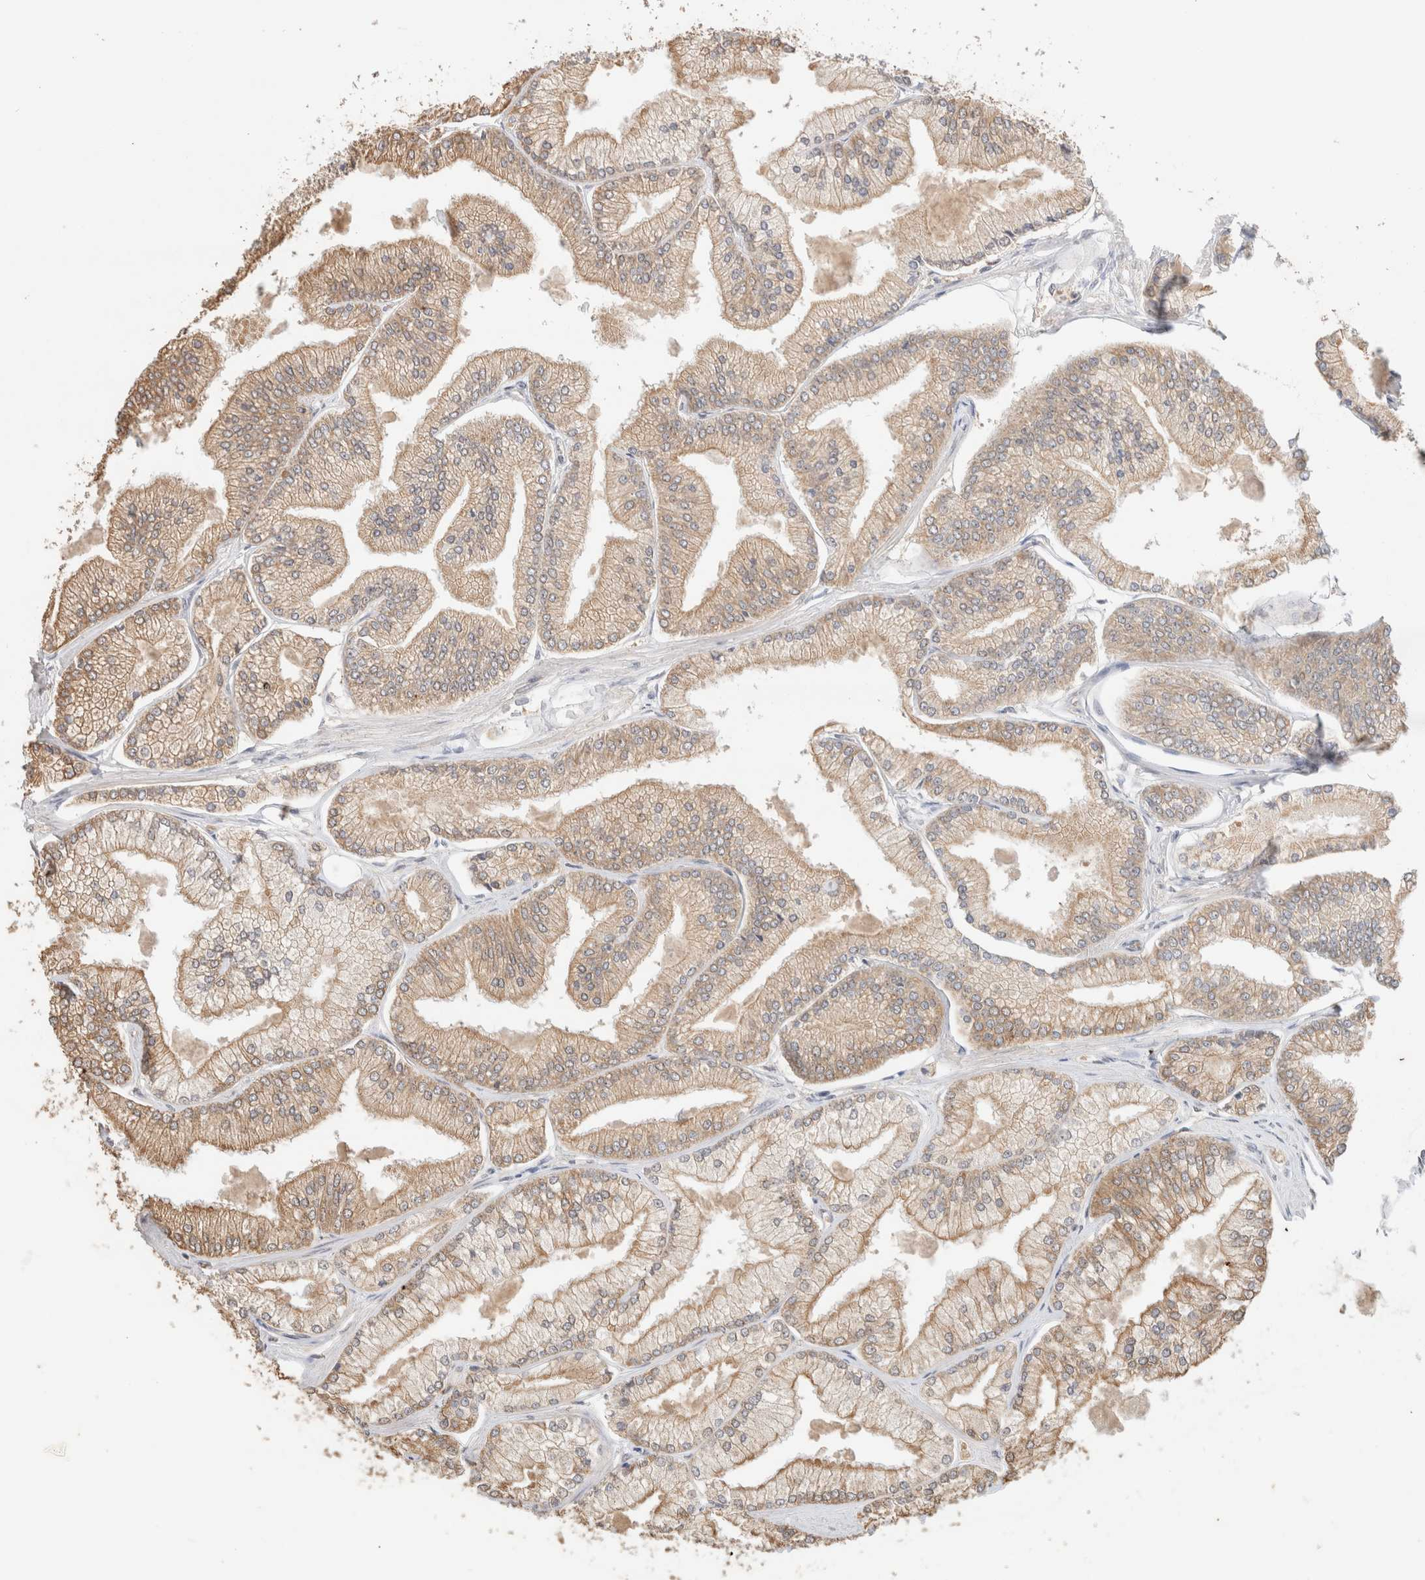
{"staining": {"intensity": "moderate", "quantity": ">75%", "location": "cytoplasmic/membranous"}, "tissue": "prostate cancer", "cell_type": "Tumor cells", "image_type": "cancer", "snomed": [{"axis": "morphology", "description": "Adenocarcinoma, Low grade"}, {"axis": "topography", "description": "Prostate"}], "caption": "Protein staining reveals moderate cytoplasmic/membranous expression in about >75% of tumor cells in prostate cancer.", "gene": "CA13", "patient": {"sex": "male", "age": 52}}